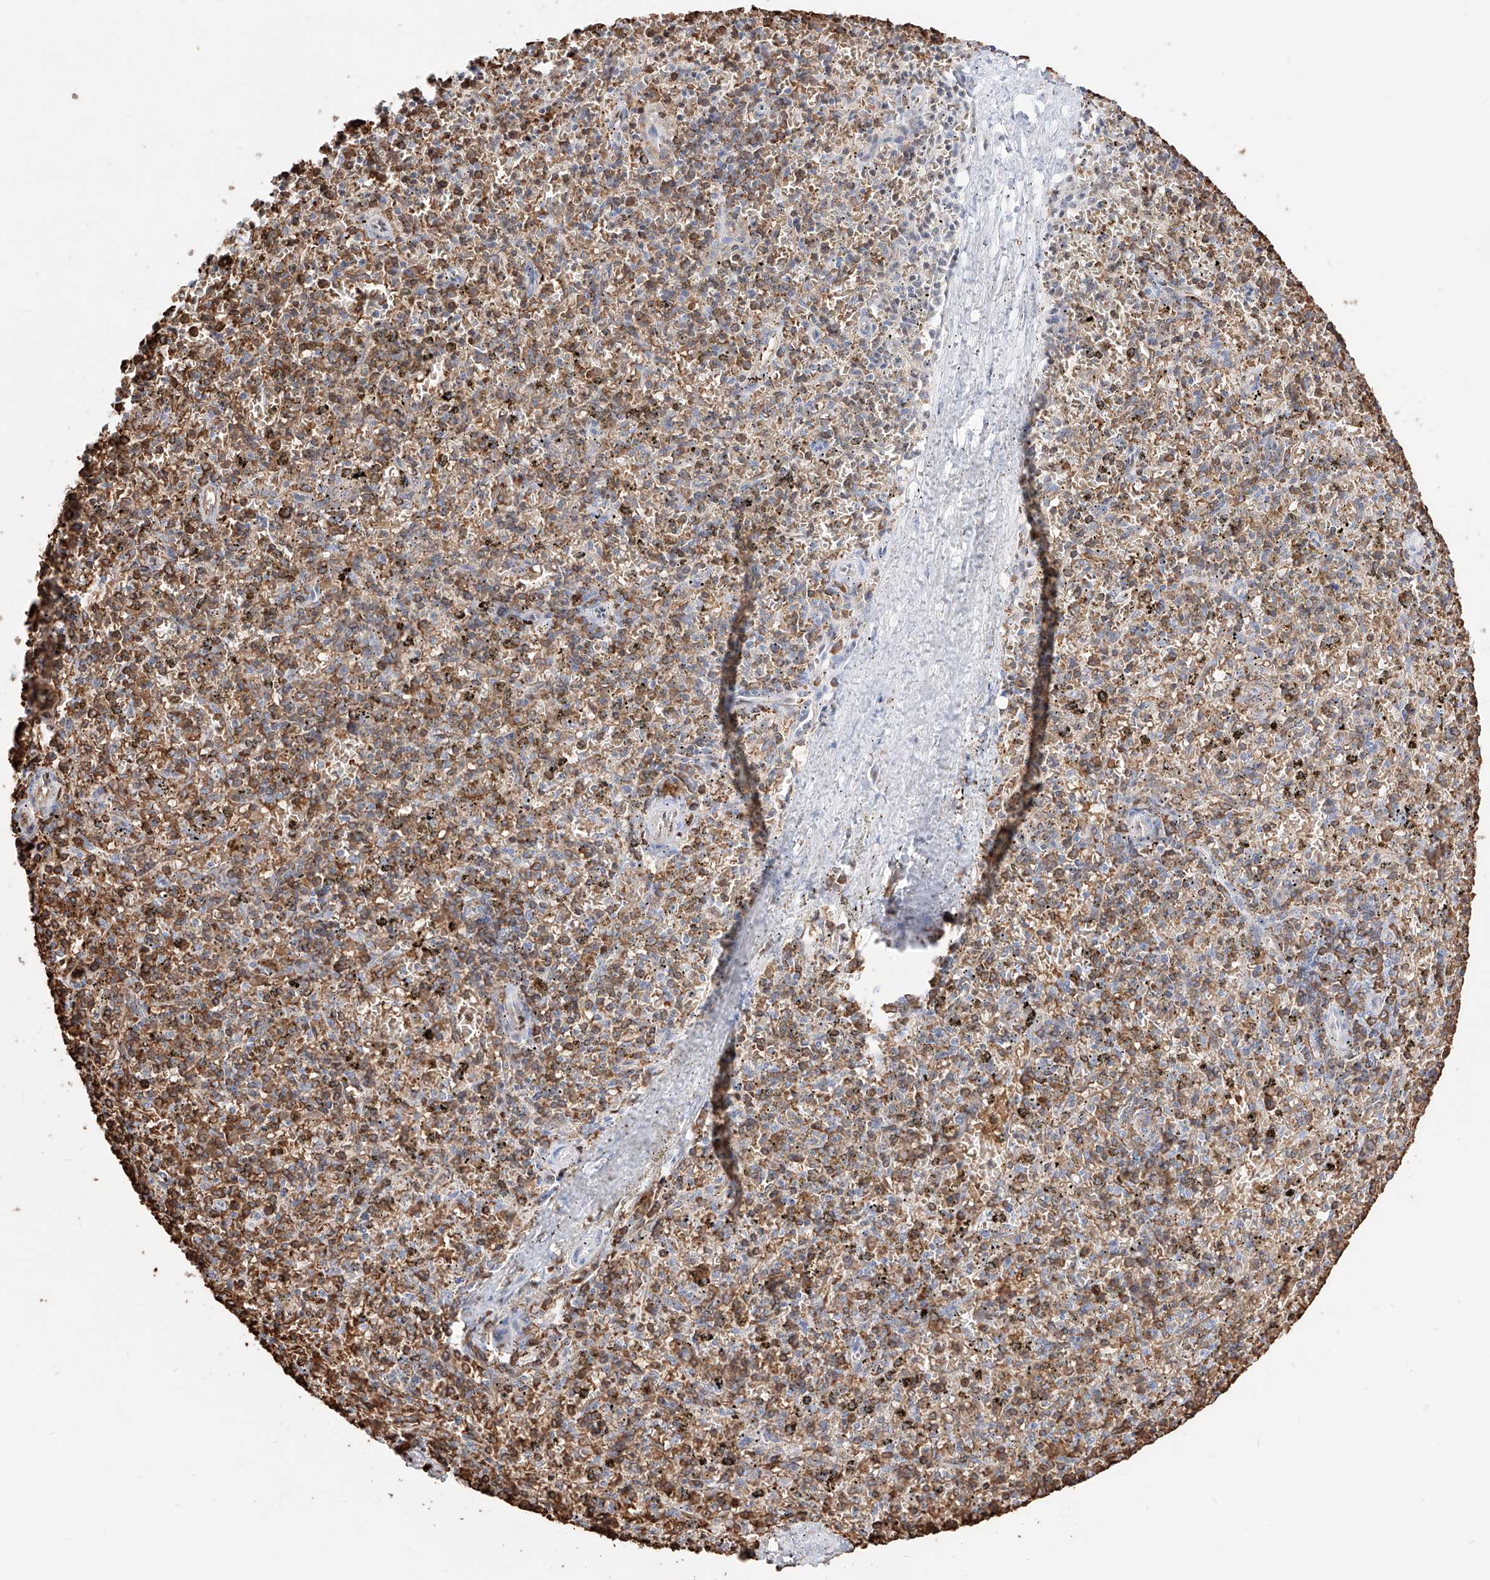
{"staining": {"intensity": "moderate", "quantity": "25%-75%", "location": "cytoplasmic/membranous"}, "tissue": "spleen", "cell_type": "Cells in red pulp", "image_type": "normal", "snomed": [{"axis": "morphology", "description": "Normal tissue, NOS"}, {"axis": "topography", "description": "Spleen"}], "caption": "A histopathology image of human spleen stained for a protein reveals moderate cytoplasmic/membranous brown staining in cells in red pulp. The staining was performed using DAB (3,3'-diaminobenzidine) to visualize the protein expression in brown, while the nuclei were stained in blue with hematoxylin (Magnification: 20x).", "gene": "ZFP42", "patient": {"sex": "male", "age": 72}}